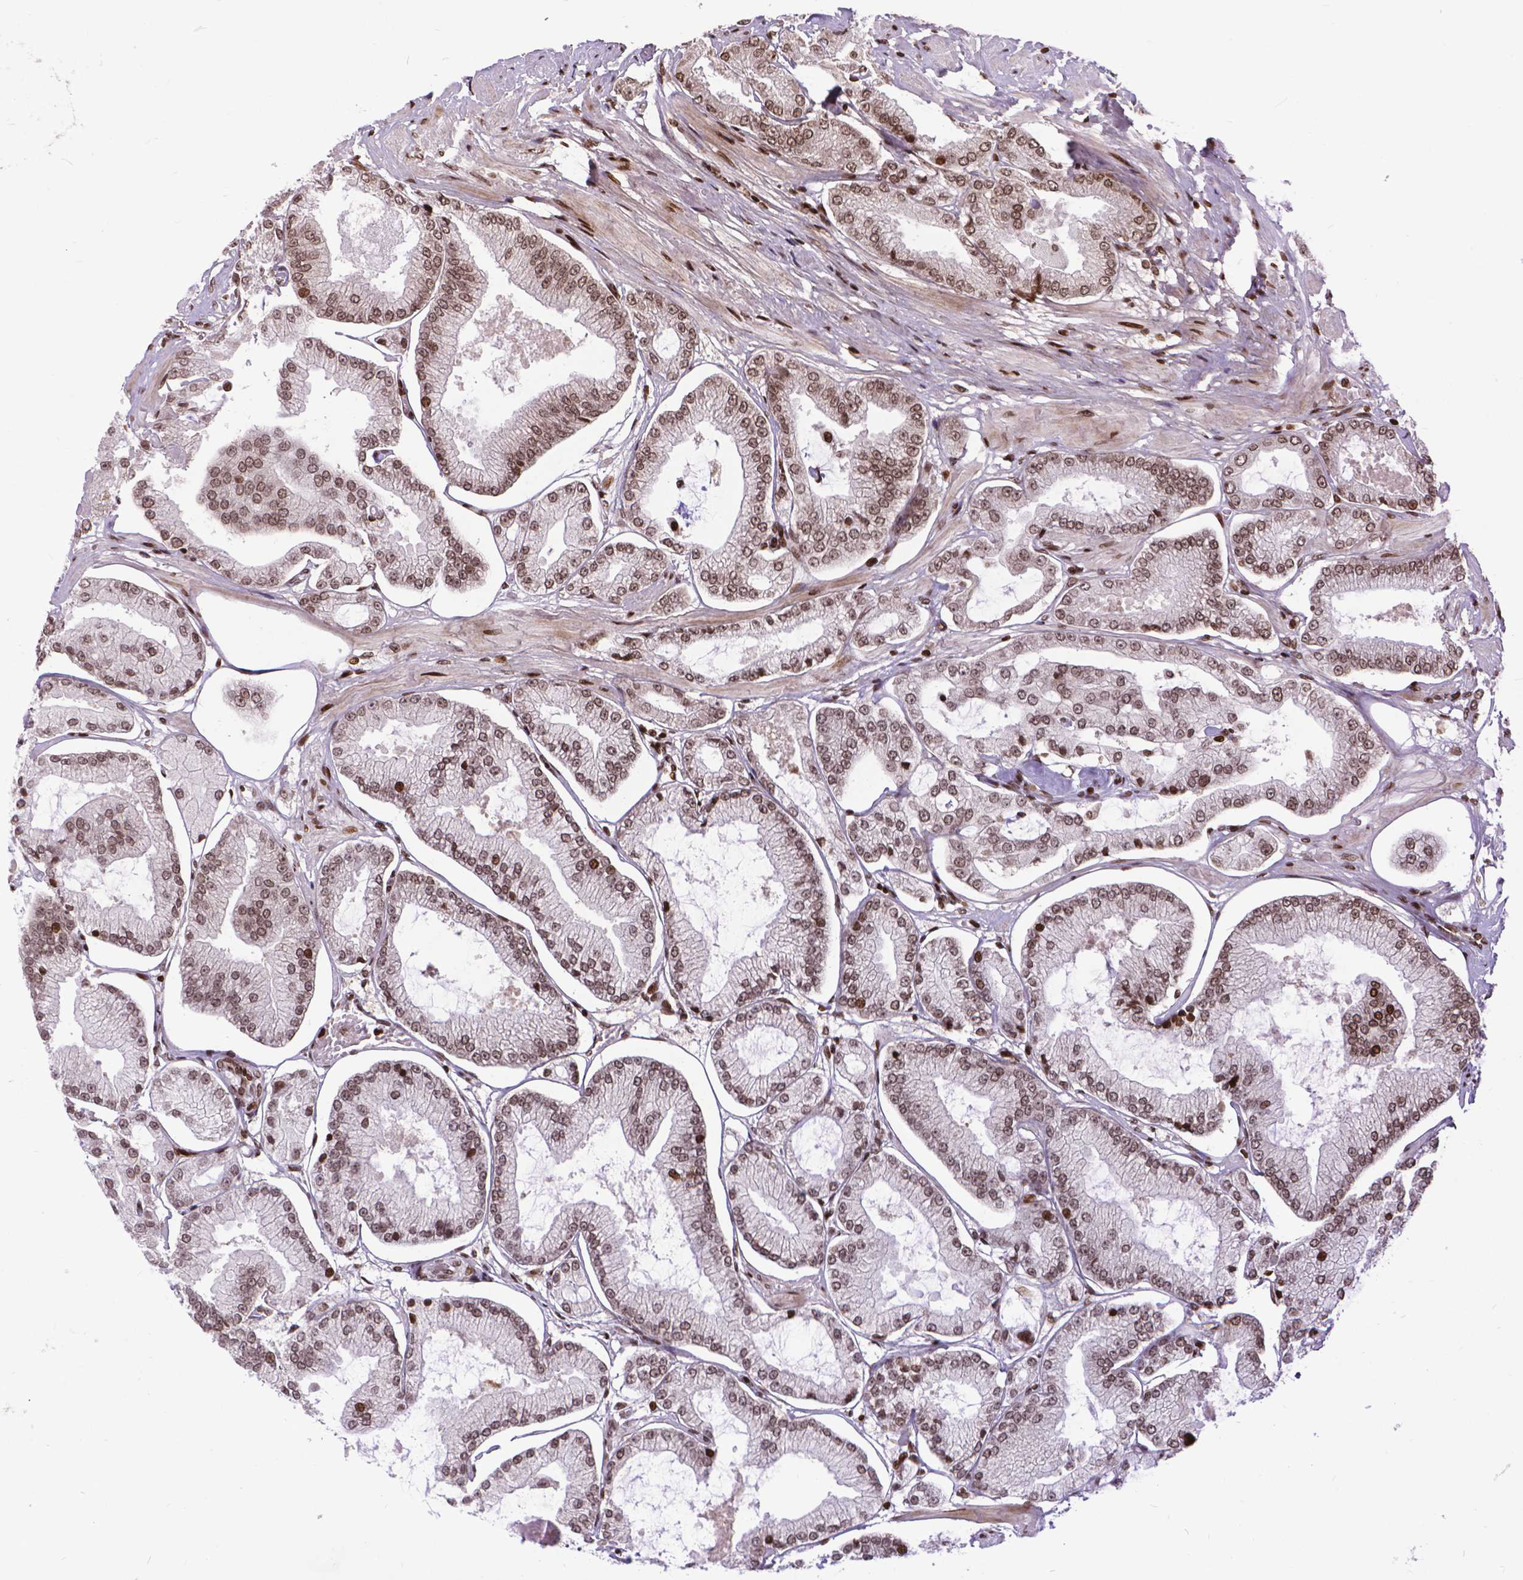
{"staining": {"intensity": "weak", "quantity": ">75%", "location": "nuclear"}, "tissue": "prostate cancer", "cell_type": "Tumor cells", "image_type": "cancer", "snomed": [{"axis": "morphology", "description": "Adenocarcinoma, Low grade"}, {"axis": "topography", "description": "Prostate"}], "caption": "This is an image of IHC staining of prostate low-grade adenocarcinoma, which shows weak staining in the nuclear of tumor cells.", "gene": "AMER1", "patient": {"sex": "male", "age": 55}}